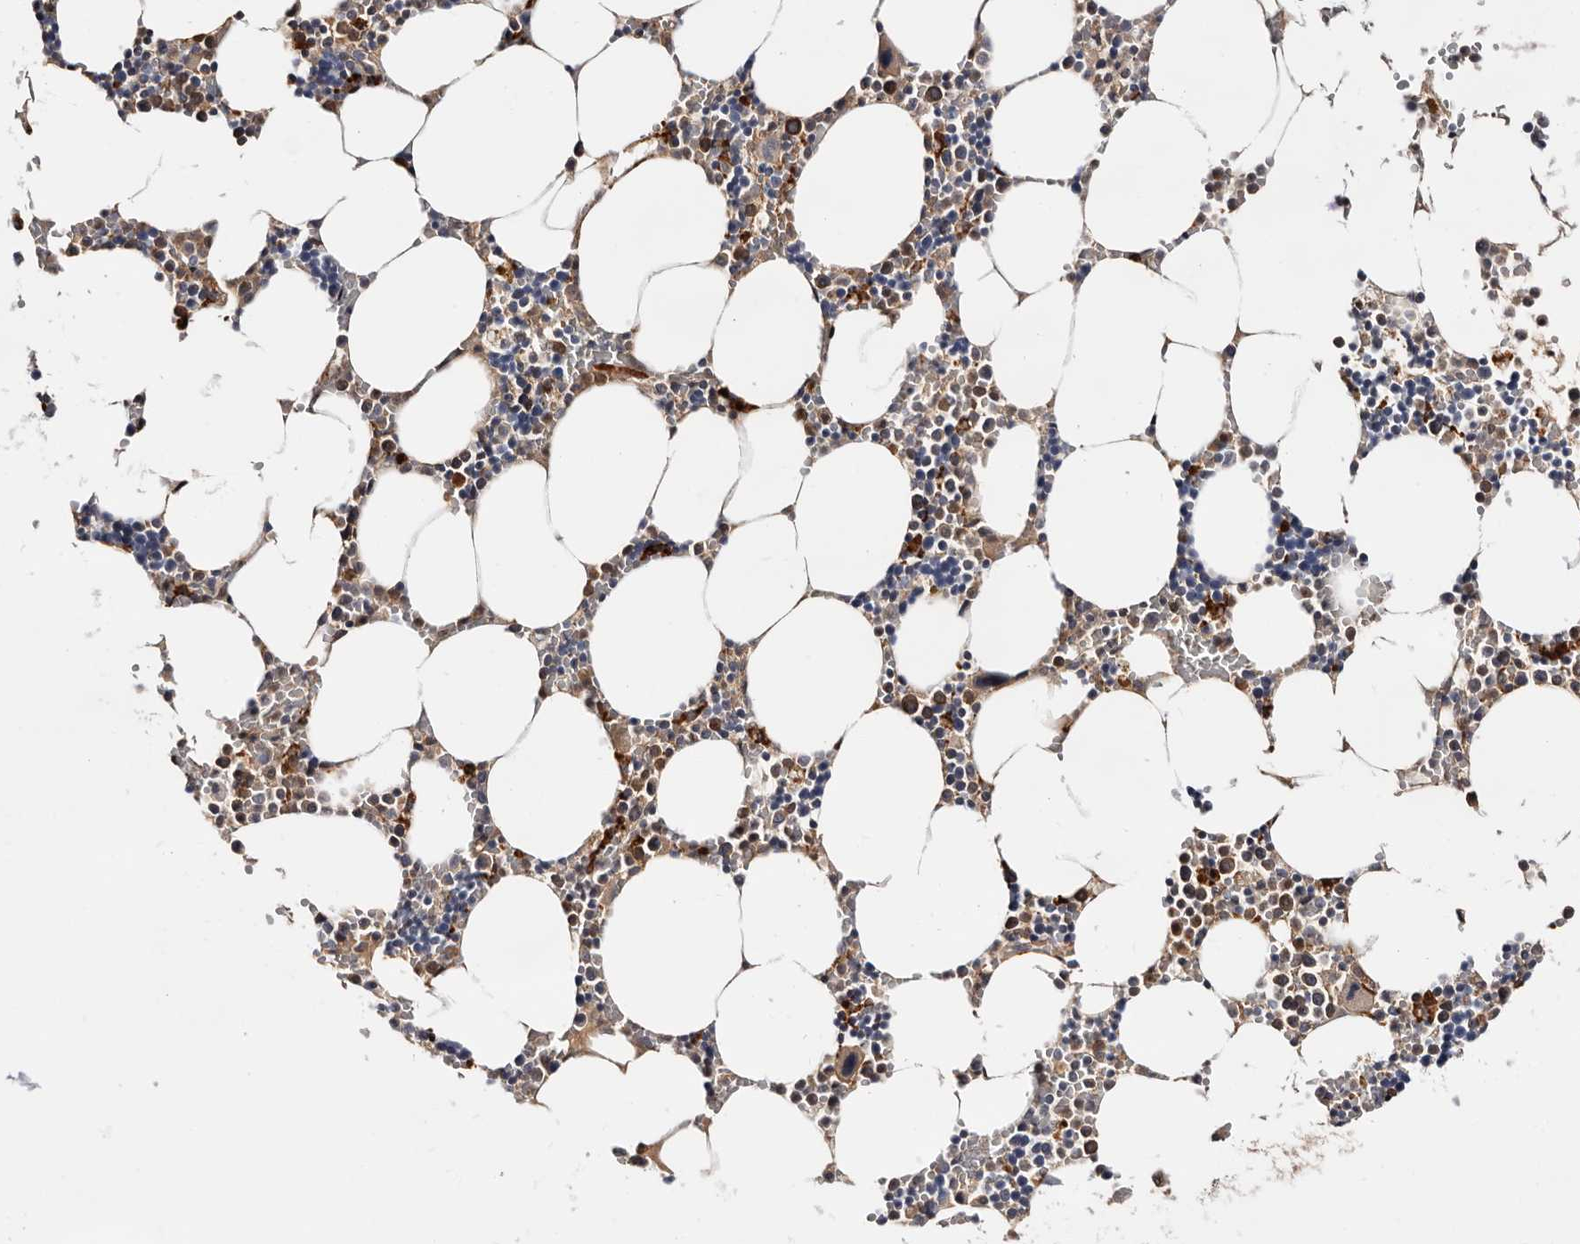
{"staining": {"intensity": "strong", "quantity": "<25%", "location": "cytoplasmic/membranous"}, "tissue": "bone marrow", "cell_type": "Hematopoietic cells", "image_type": "normal", "snomed": [{"axis": "morphology", "description": "Normal tissue, NOS"}, {"axis": "topography", "description": "Bone marrow"}], "caption": "Bone marrow stained with IHC displays strong cytoplasmic/membranous expression in about <25% of hematopoietic cells. (Stains: DAB in brown, nuclei in blue, Microscopy: brightfield microscopy at high magnification).", "gene": "TP53I3", "patient": {"sex": "male", "age": 70}}